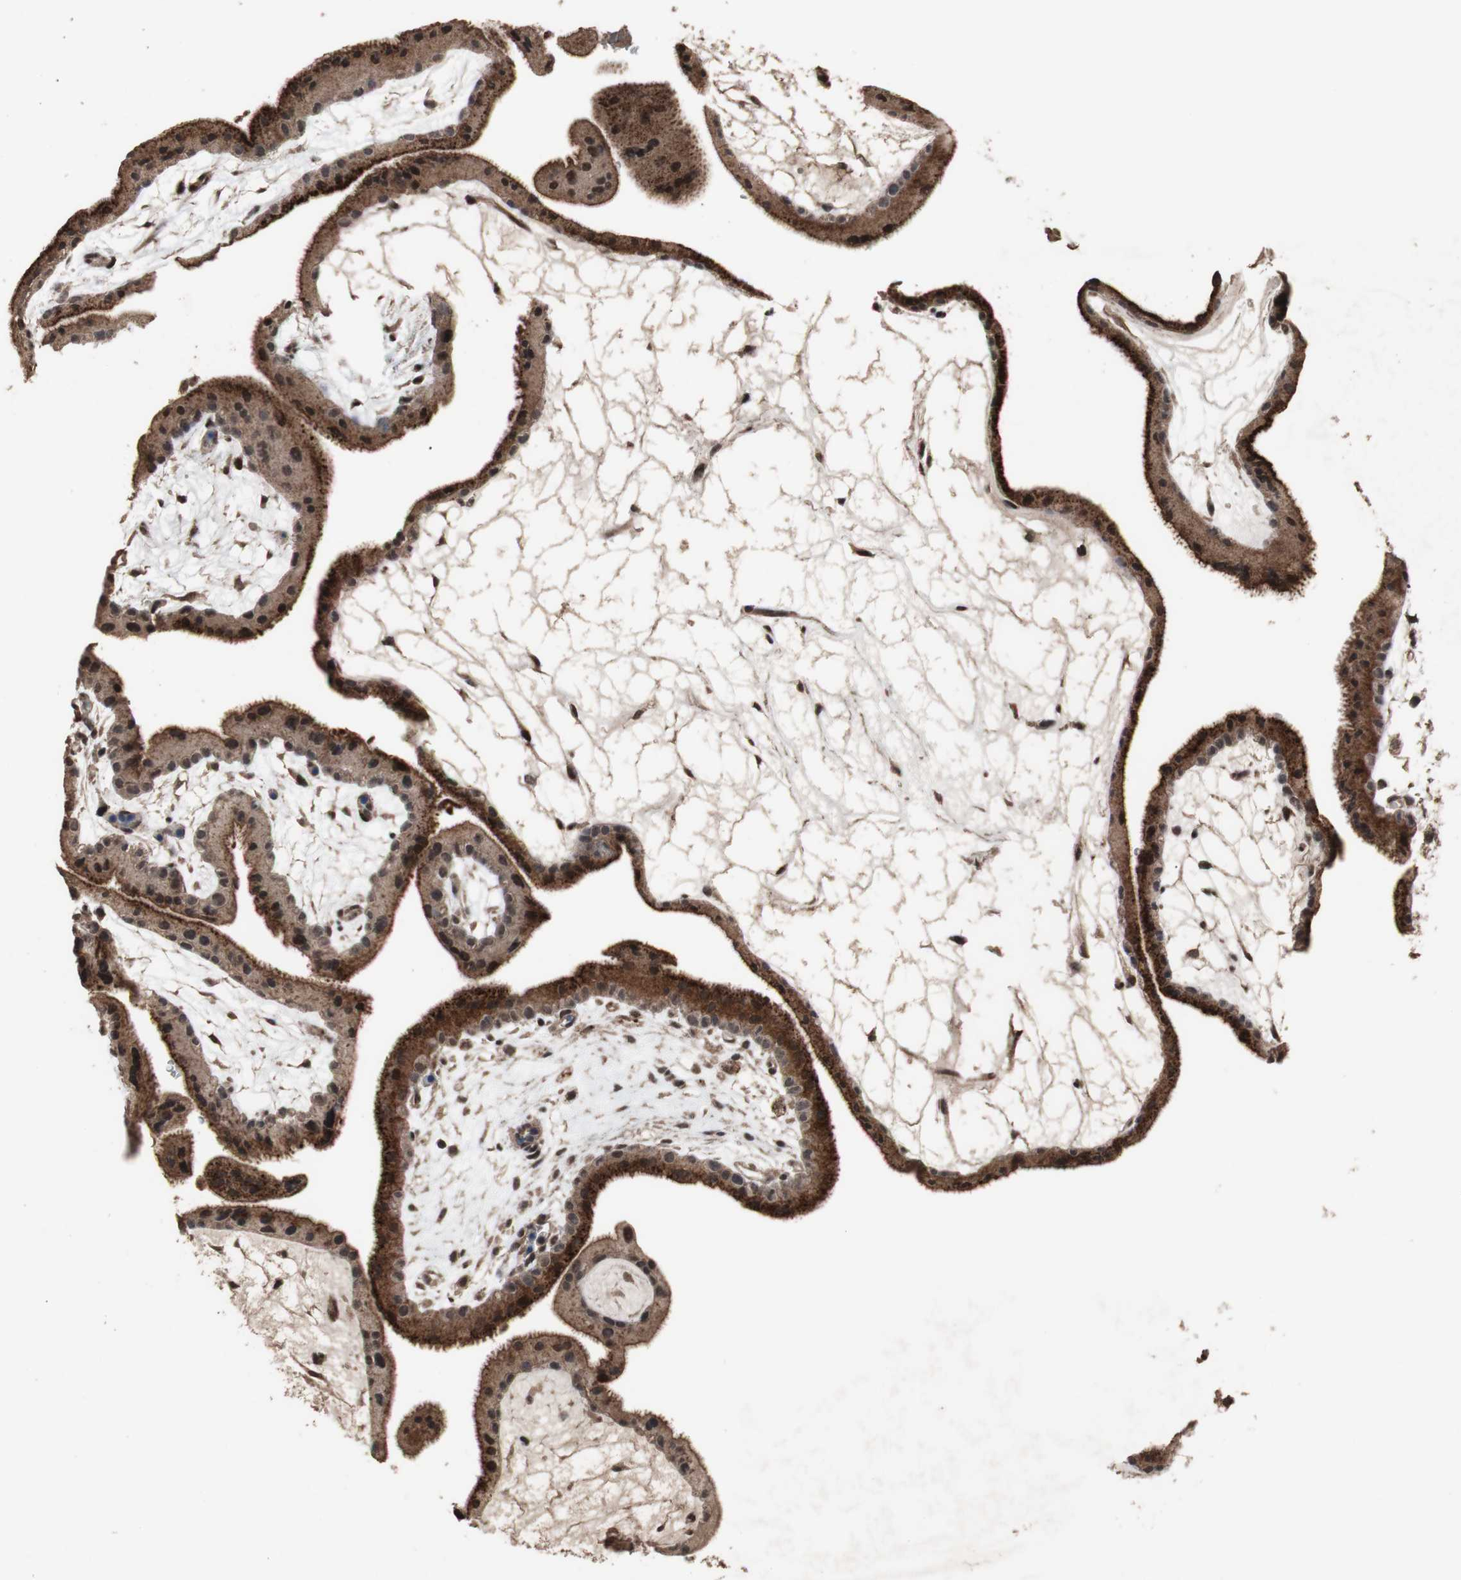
{"staining": {"intensity": "moderate", "quantity": ">75%", "location": "cytoplasmic/membranous,nuclear"}, "tissue": "placenta", "cell_type": "Trophoblastic cells", "image_type": "normal", "snomed": [{"axis": "morphology", "description": "Normal tissue, NOS"}, {"axis": "topography", "description": "Placenta"}], "caption": "Protein expression by IHC shows moderate cytoplasmic/membranous,nuclear positivity in approximately >75% of trophoblastic cells in normal placenta.", "gene": "KANSL1", "patient": {"sex": "female", "age": 19}}